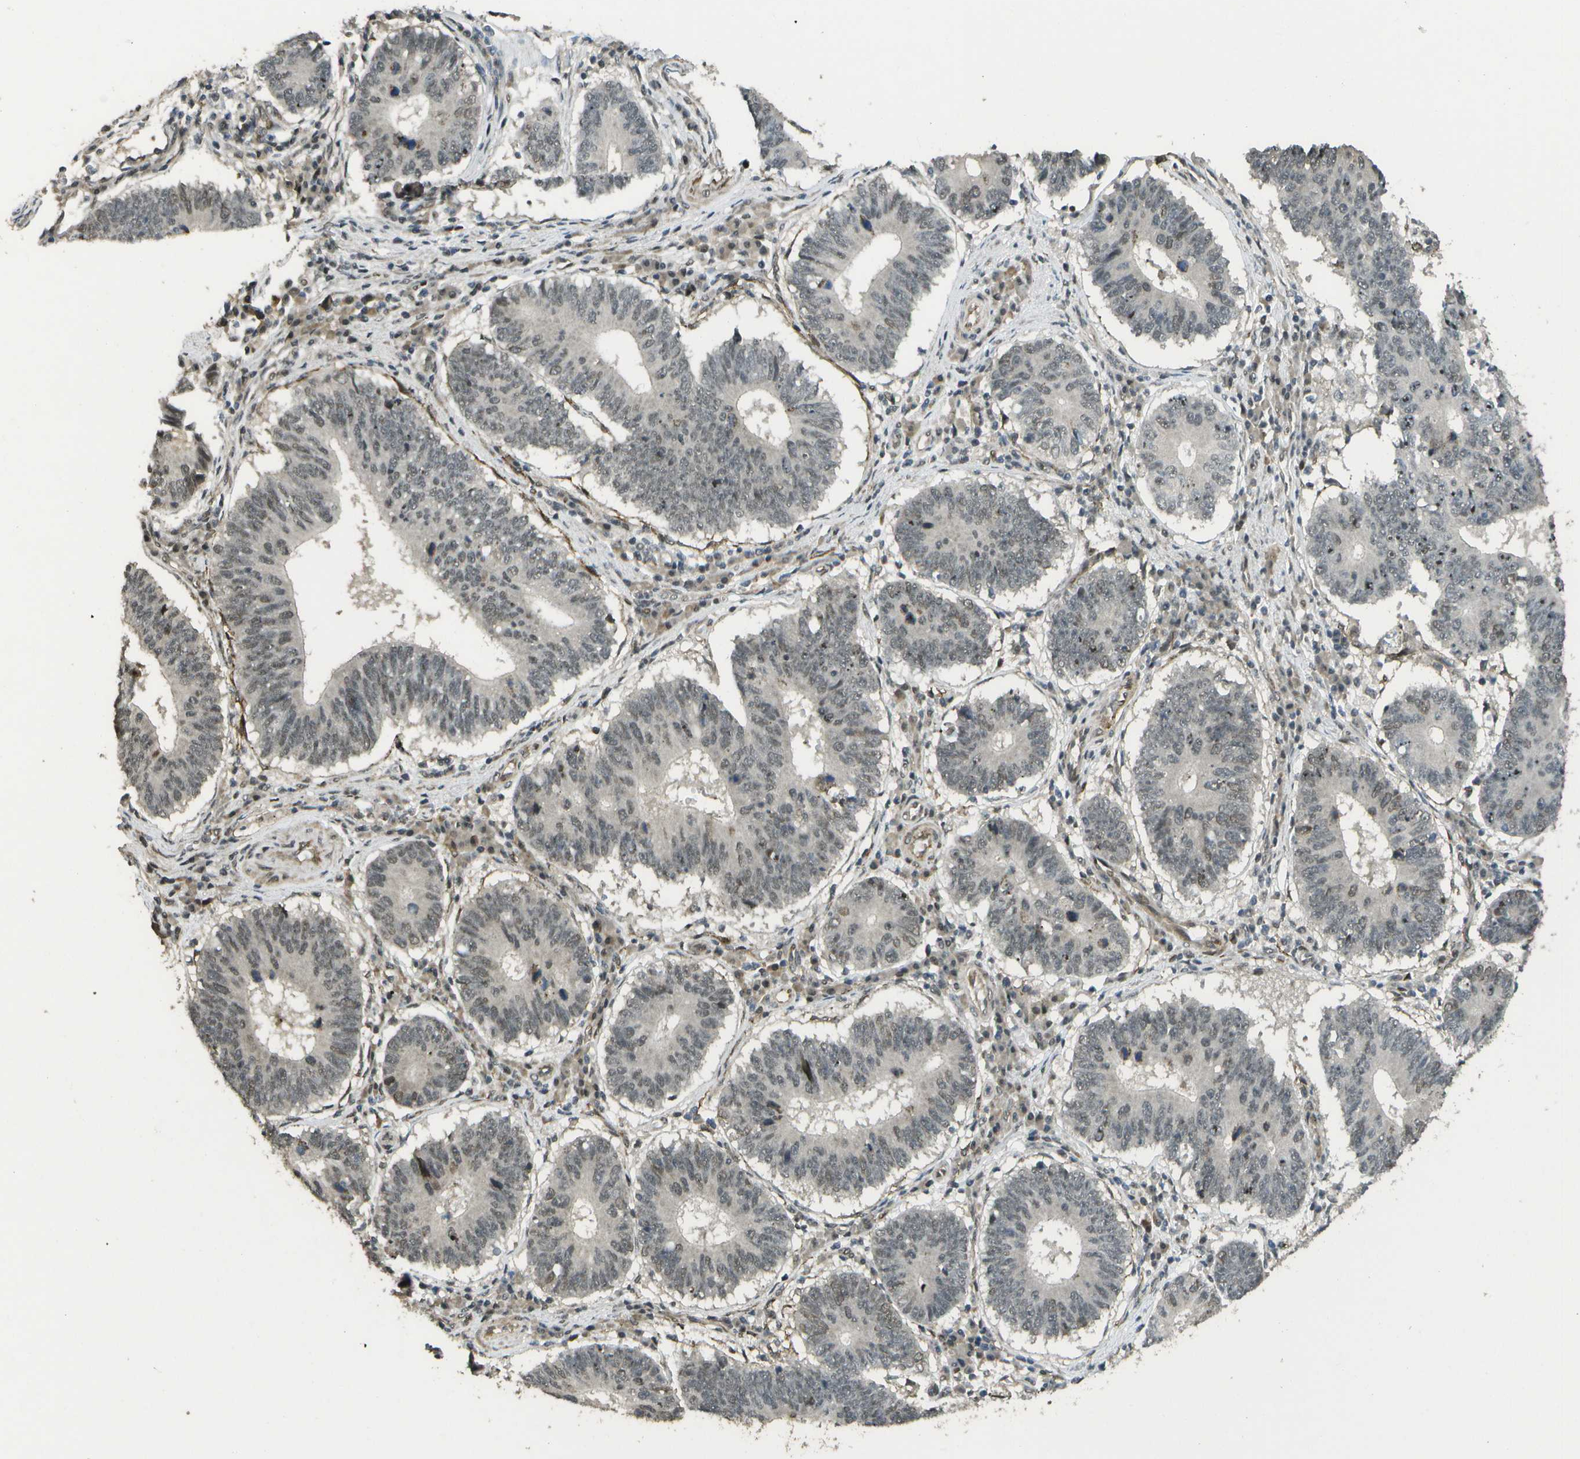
{"staining": {"intensity": "weak", "quantity": "25%-75%", "location": "nuclear"}, "tissue": "stomach cancer", "cell_type": "Tumor cells", "image_type": "cancer", "snomed": [{"axis": "morphology", "description": "Adenocarcinoma, NOS"}, {"axis": "topography", "description": "Stomach"}], "caption": "Immunohistochemical staining of stomach cancer shows low levels of weak nuclear expression in approximately 25%-75% of tumor cells. The staining is performed using DAB brown chromogen to label protein expression. The nuclei are counter-stained blue using hematoxylin.", "gene": "KAT5", "patient": {"sex": "male", "age": 59}}